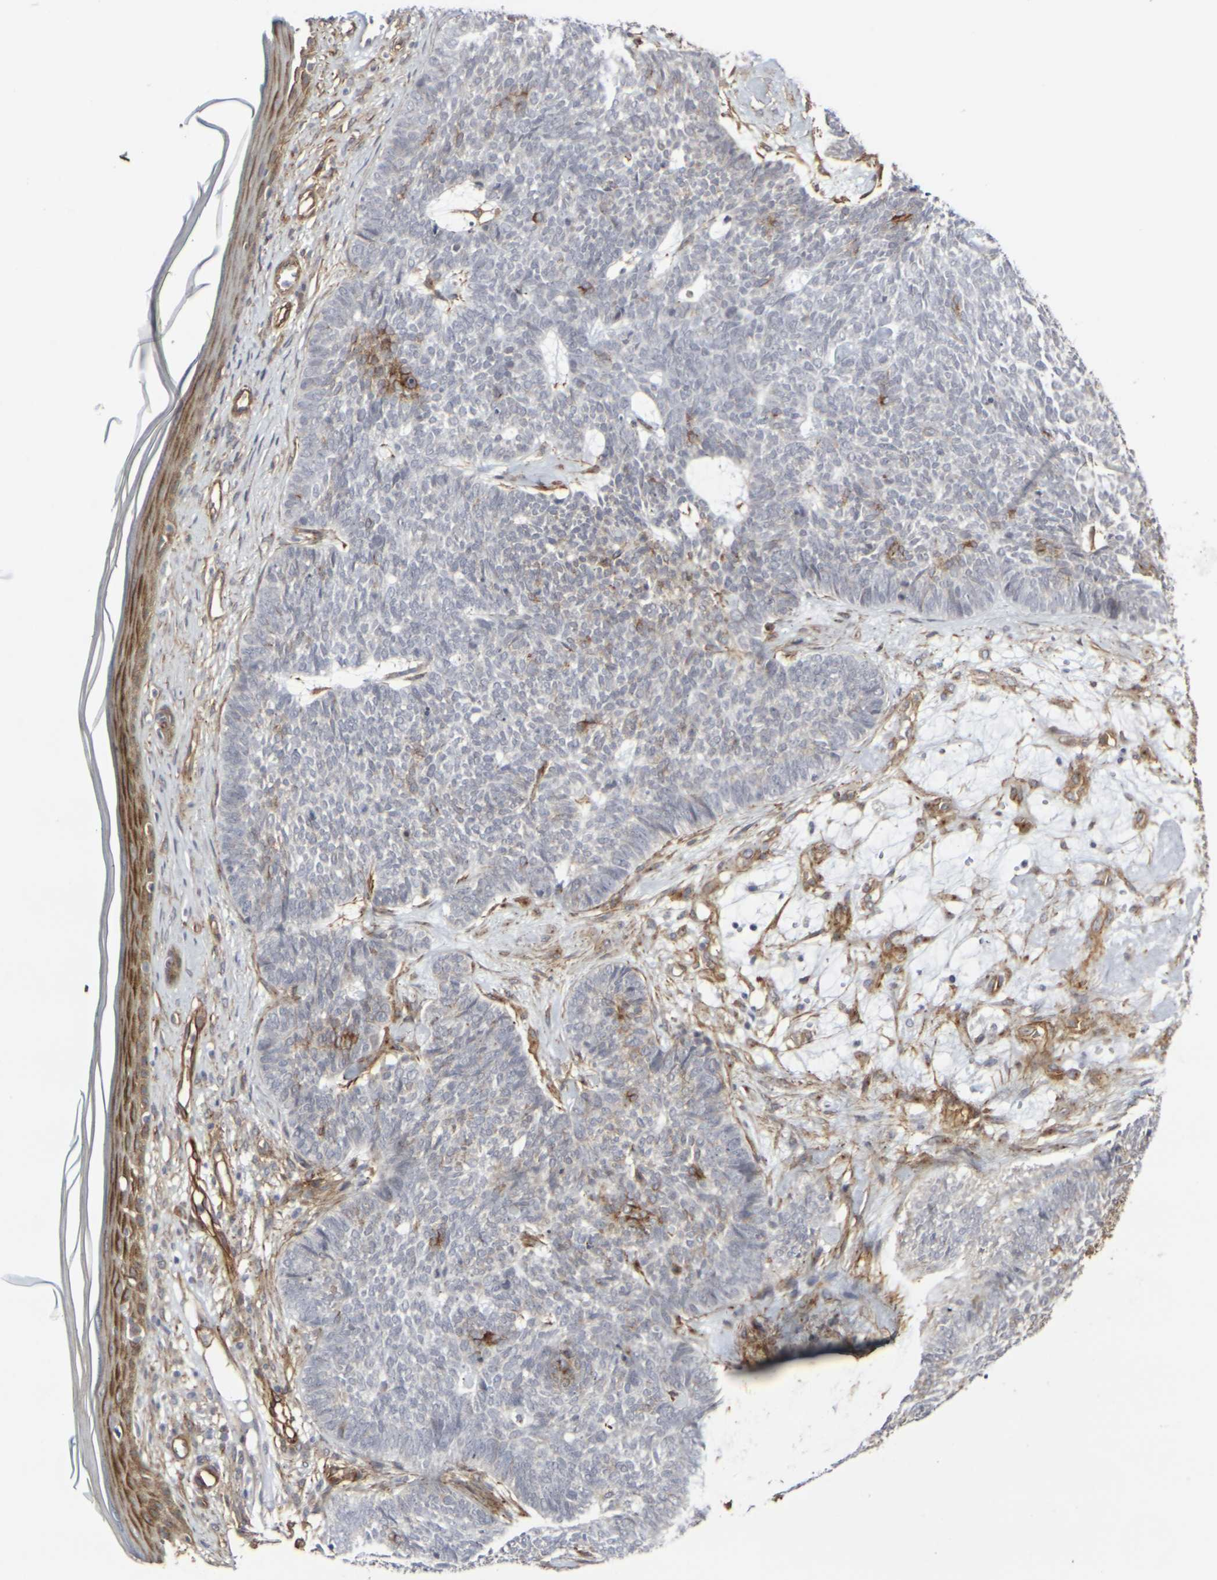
{"staining": {"intensity": "moderate", "quantity": "25%-75%", "location": "cytoplasmic/membranous"}, "tissue": "skin cancer", "cell_type": "Tumor cells", "image_type": "cancer", "snomed": [{"axis": "morphology", "description": "Basal cell carcinoma"}, {"axis": "topography", "description": "Skin"}], "caption": "Moderate cytoplasmic/membranous expression is present in approximately 25%-75% of tumor cells in basal cell carcinoma (skin).", "gene": "MYOF", "patient": {"sex": "female", "age": 84}}